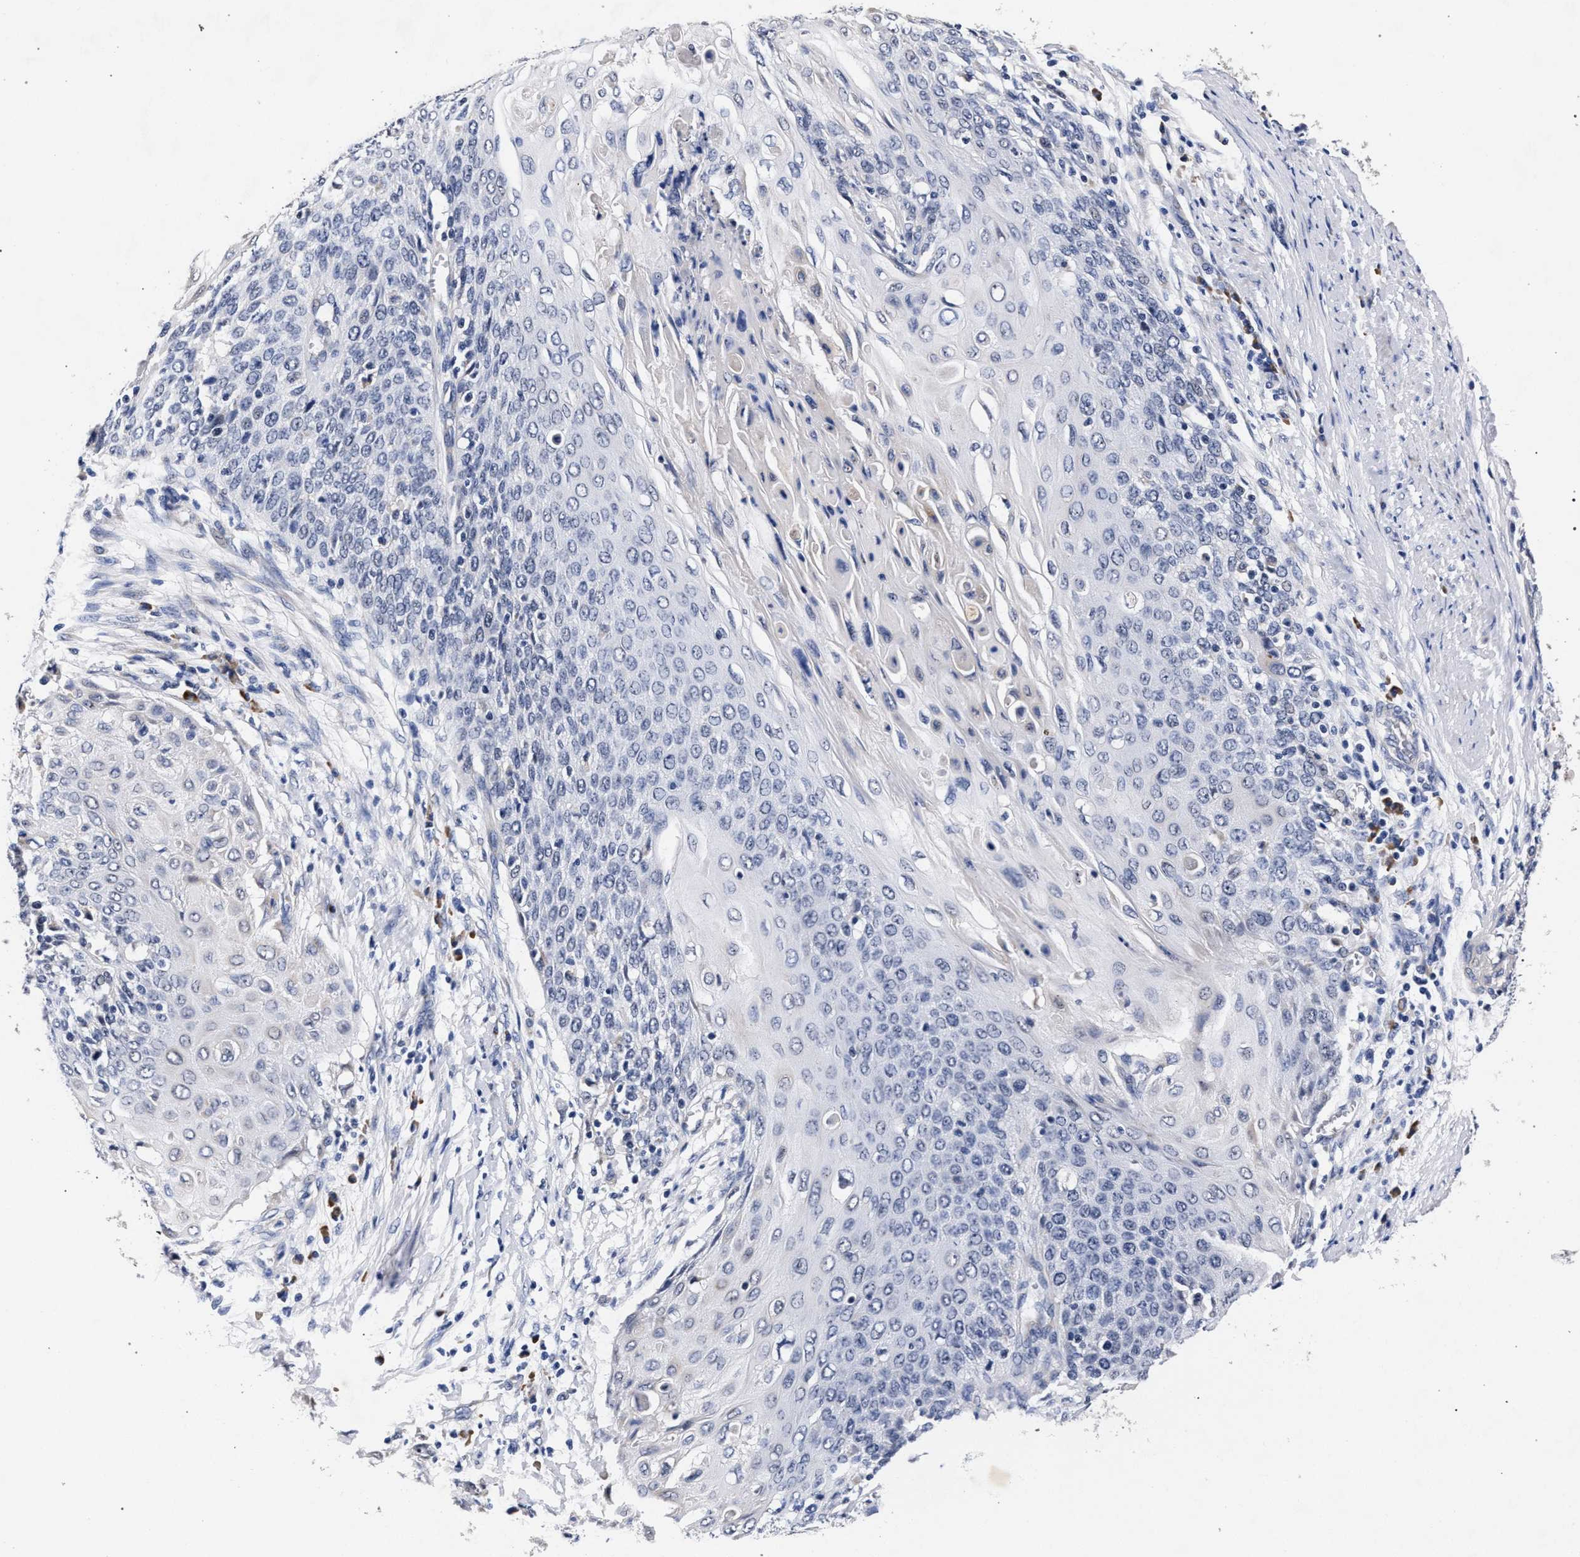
{"staining": {"intensity": "negative", "quantity": "none", "location": "none"}, "tissue": "cervical cancer", "cell_type": "Tumor cells", "image_type": "cancer", "snomed": [{"axis": "morphology", "description": "Squamous cell carcinoma, NOS"}, {"axis": "topography", "description": "Cervix"}], "caption": "Squamous cell carcinoma (cervical) stained for a protein using immunohistochemistry (IHC) reveals no expression tumor cells.", "gene": "CFAP95", "patient": {"sex": "female", "age": 39}}